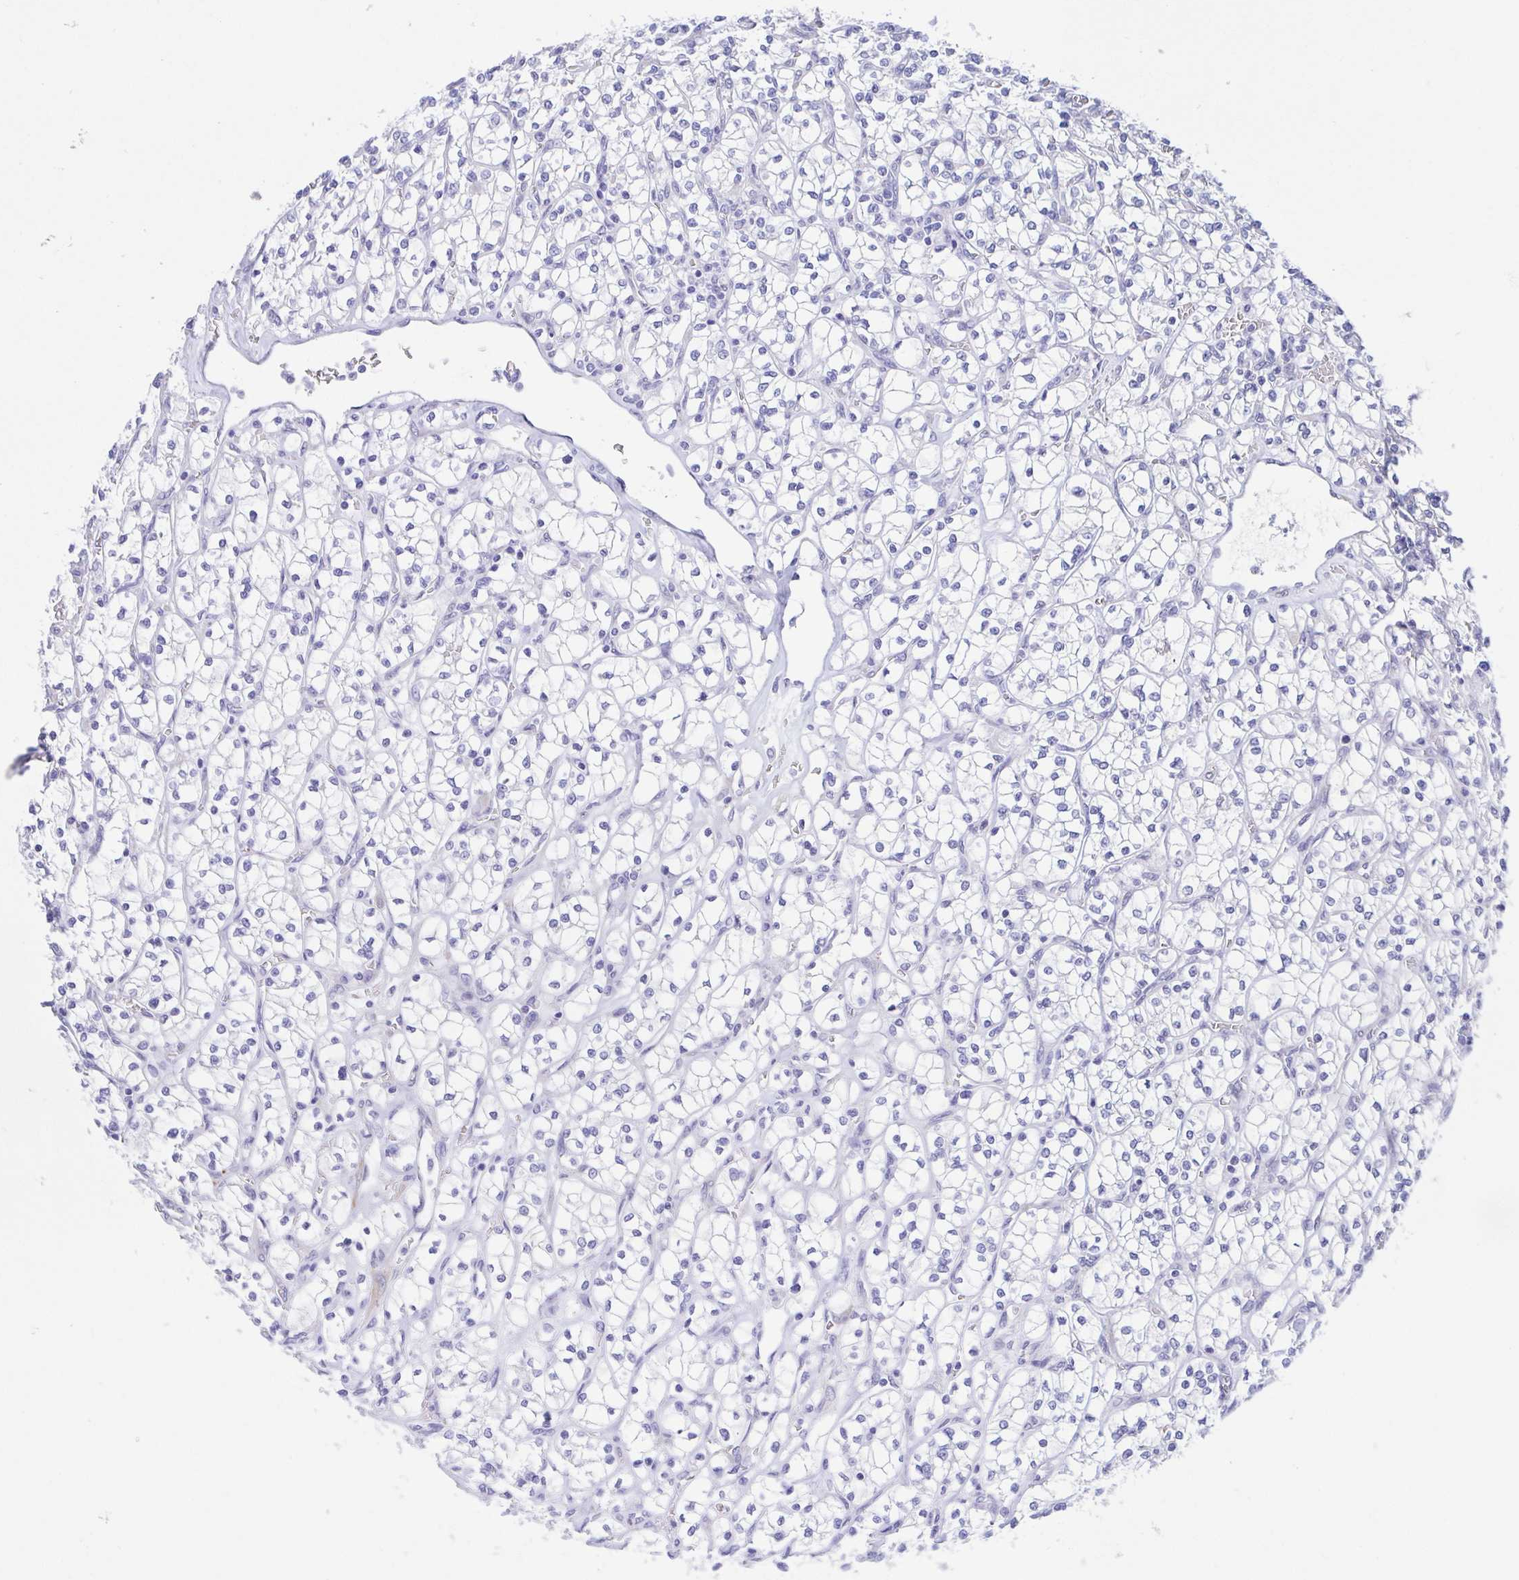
{"staining": {"intensity": "negative", "quantity": "none", "location": "none"}, "tissue": "renal cancer", "cell_type": "Tumor cells", "image_type": "cancer", "snomed": [{"axis": "morphology", "description": "Adenocarcinoma, NOS"}, {"axis": "topography", "description": "Kidney"}], "caption": "Tumor cells show no significant staining in adenocarcinoma (renal).", "gene": "MUCL3", "patient": {"sex": "female", "age": 64}}